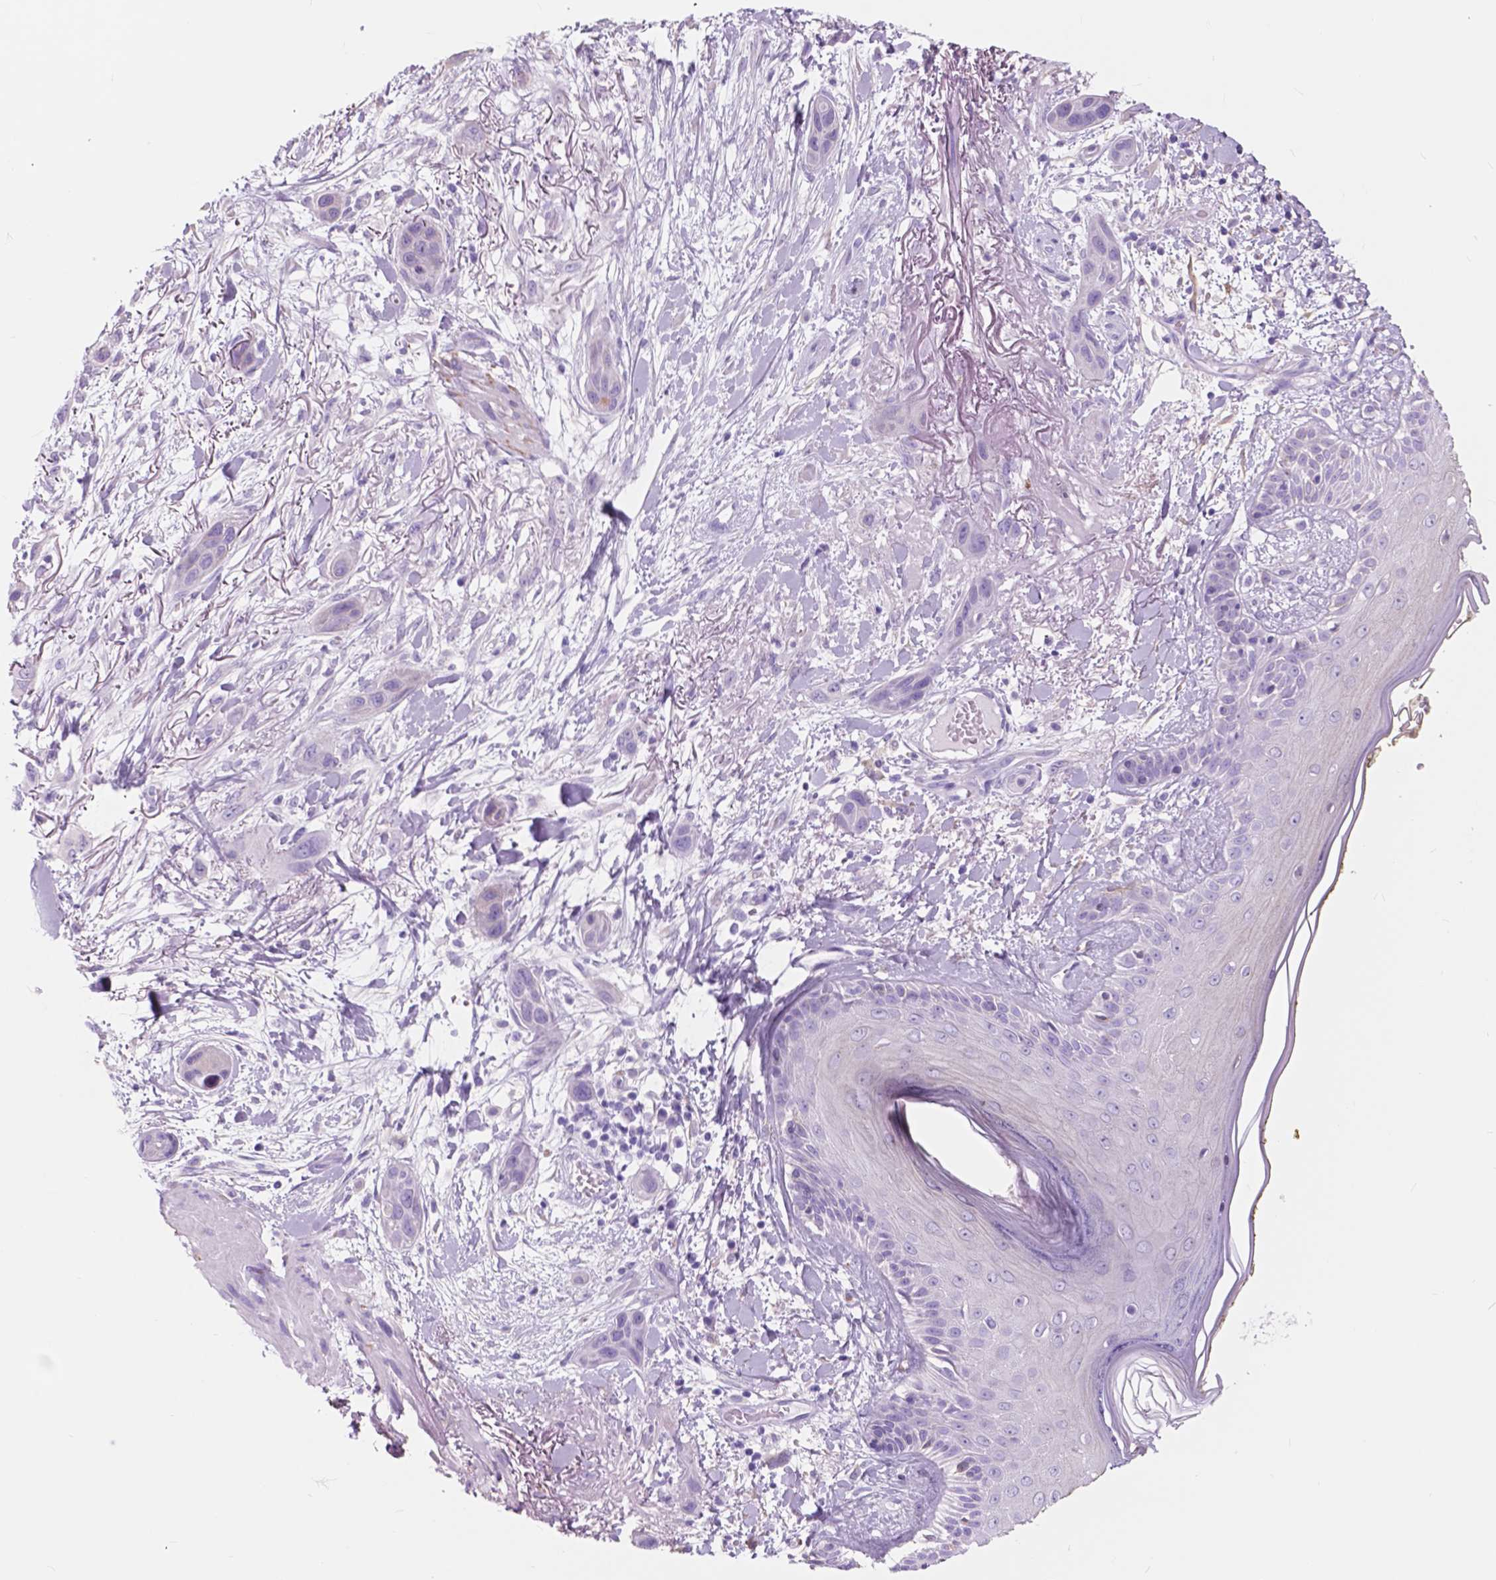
{"staining": {"intensity": "negative", "quantity": "none", "location": "none"}, "tissue": "skin cancer", "cell_type": "Tumor cells", "image_type": "cancer", "snomed": [{"axis": "morphology", "description": "Squamous cell carcinoma, NOS"}, {"axis": "topography", "description": "Skin"}], "caption": "Tumor cells show no significant staining in skin cancer (squamous cell carcinoma).", "gene": "FXYD2", "patient": {"sex": "male", "age": 79}}